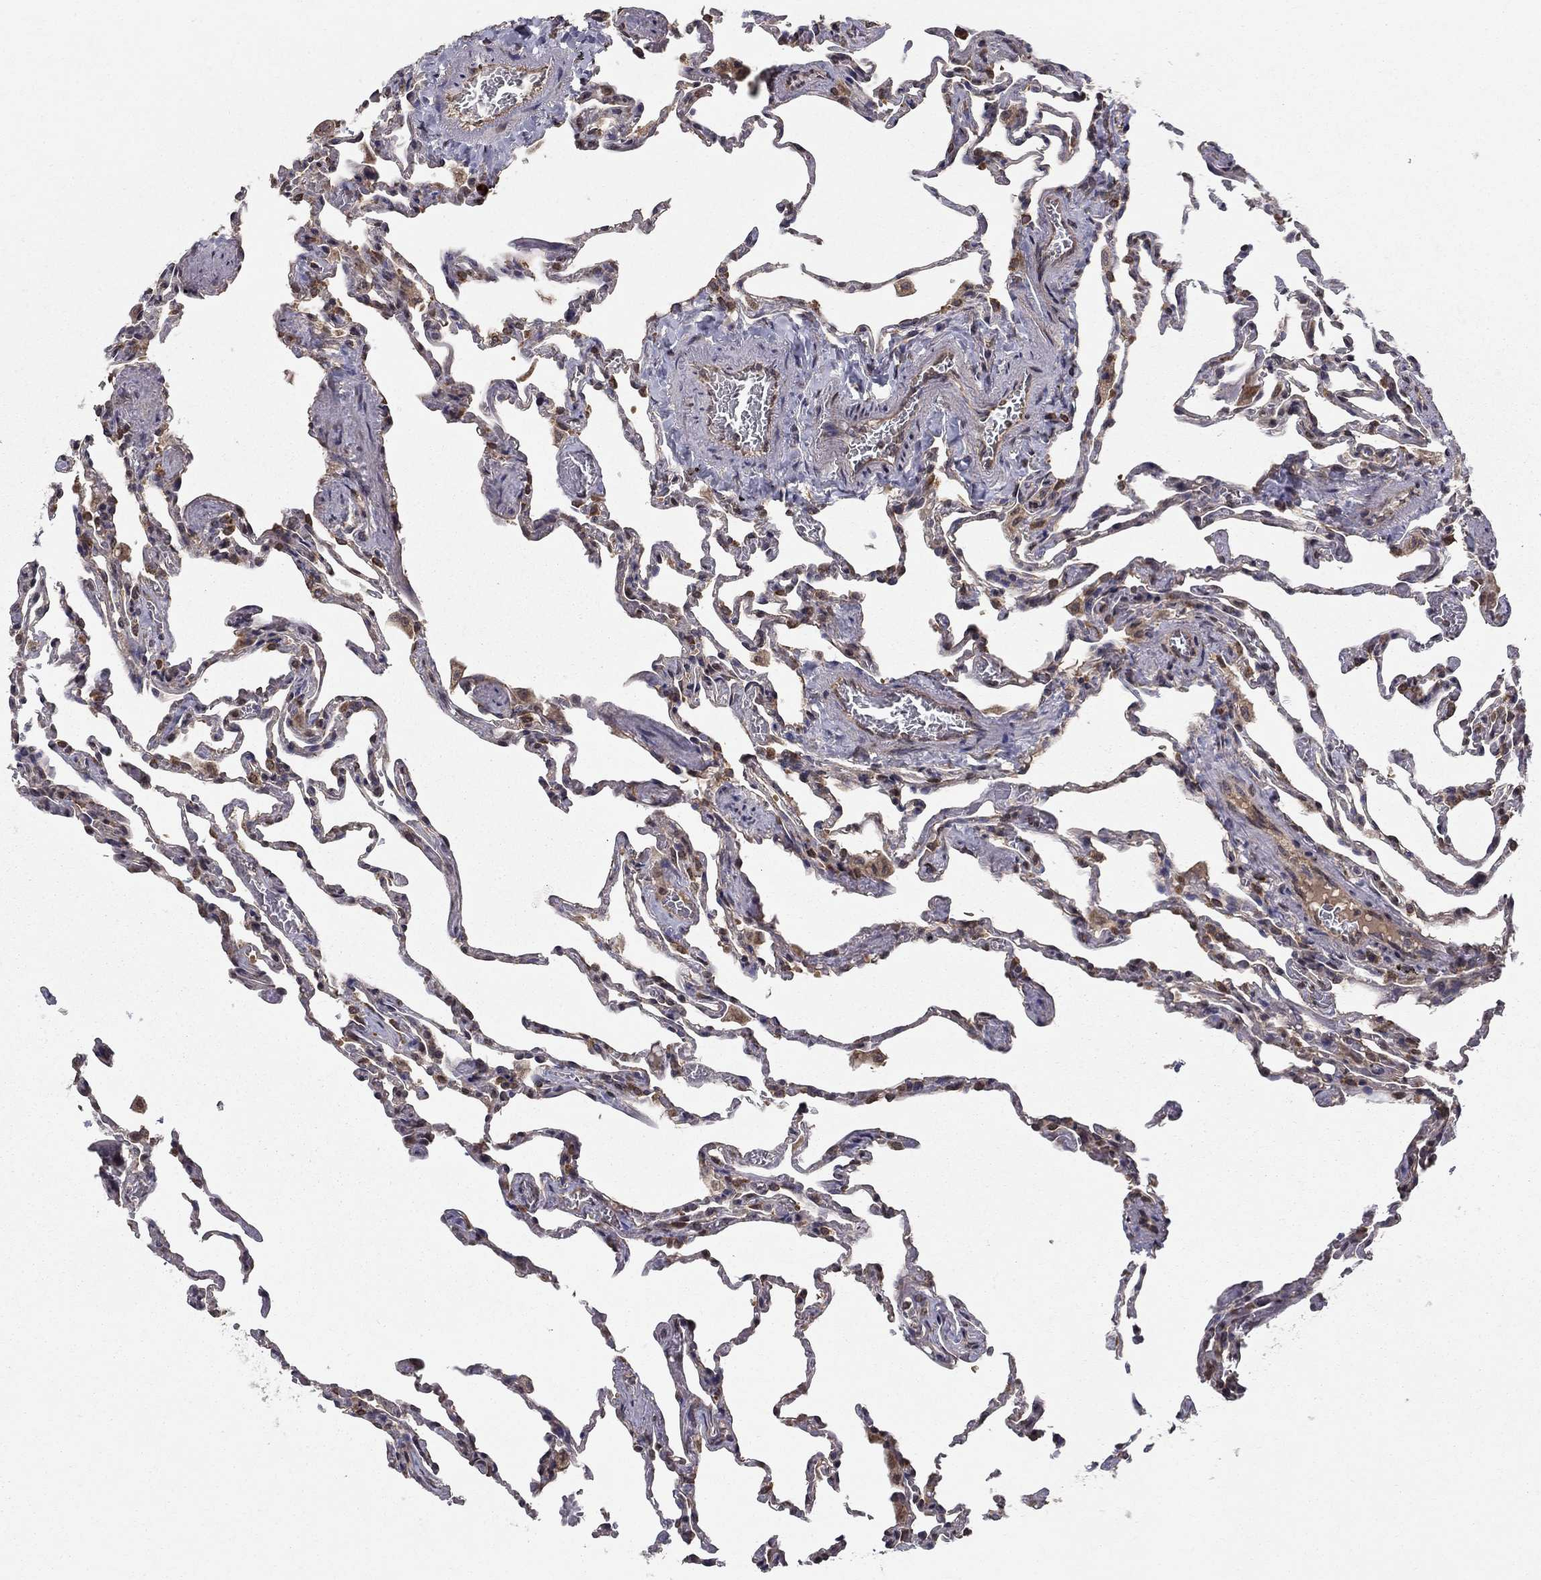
{"staining": {"intensity": "negative", "quantity": "none", "location": "none"}, "tissue": "lung", "cell_type": "Alveolar cells", "image_type": "normal", "snomed": [{"axis": "morphology", "description": "Normal tissue, NOS"}, {"axis": "topography", "description": "Lung"}], "caption": "This is a photomicrograph of immunohistochemistry staining of benign lung, which shows no staining in alveolar cells.", "gene": "SLC2A13", "patient": {"sex": "female", "age": 43}}